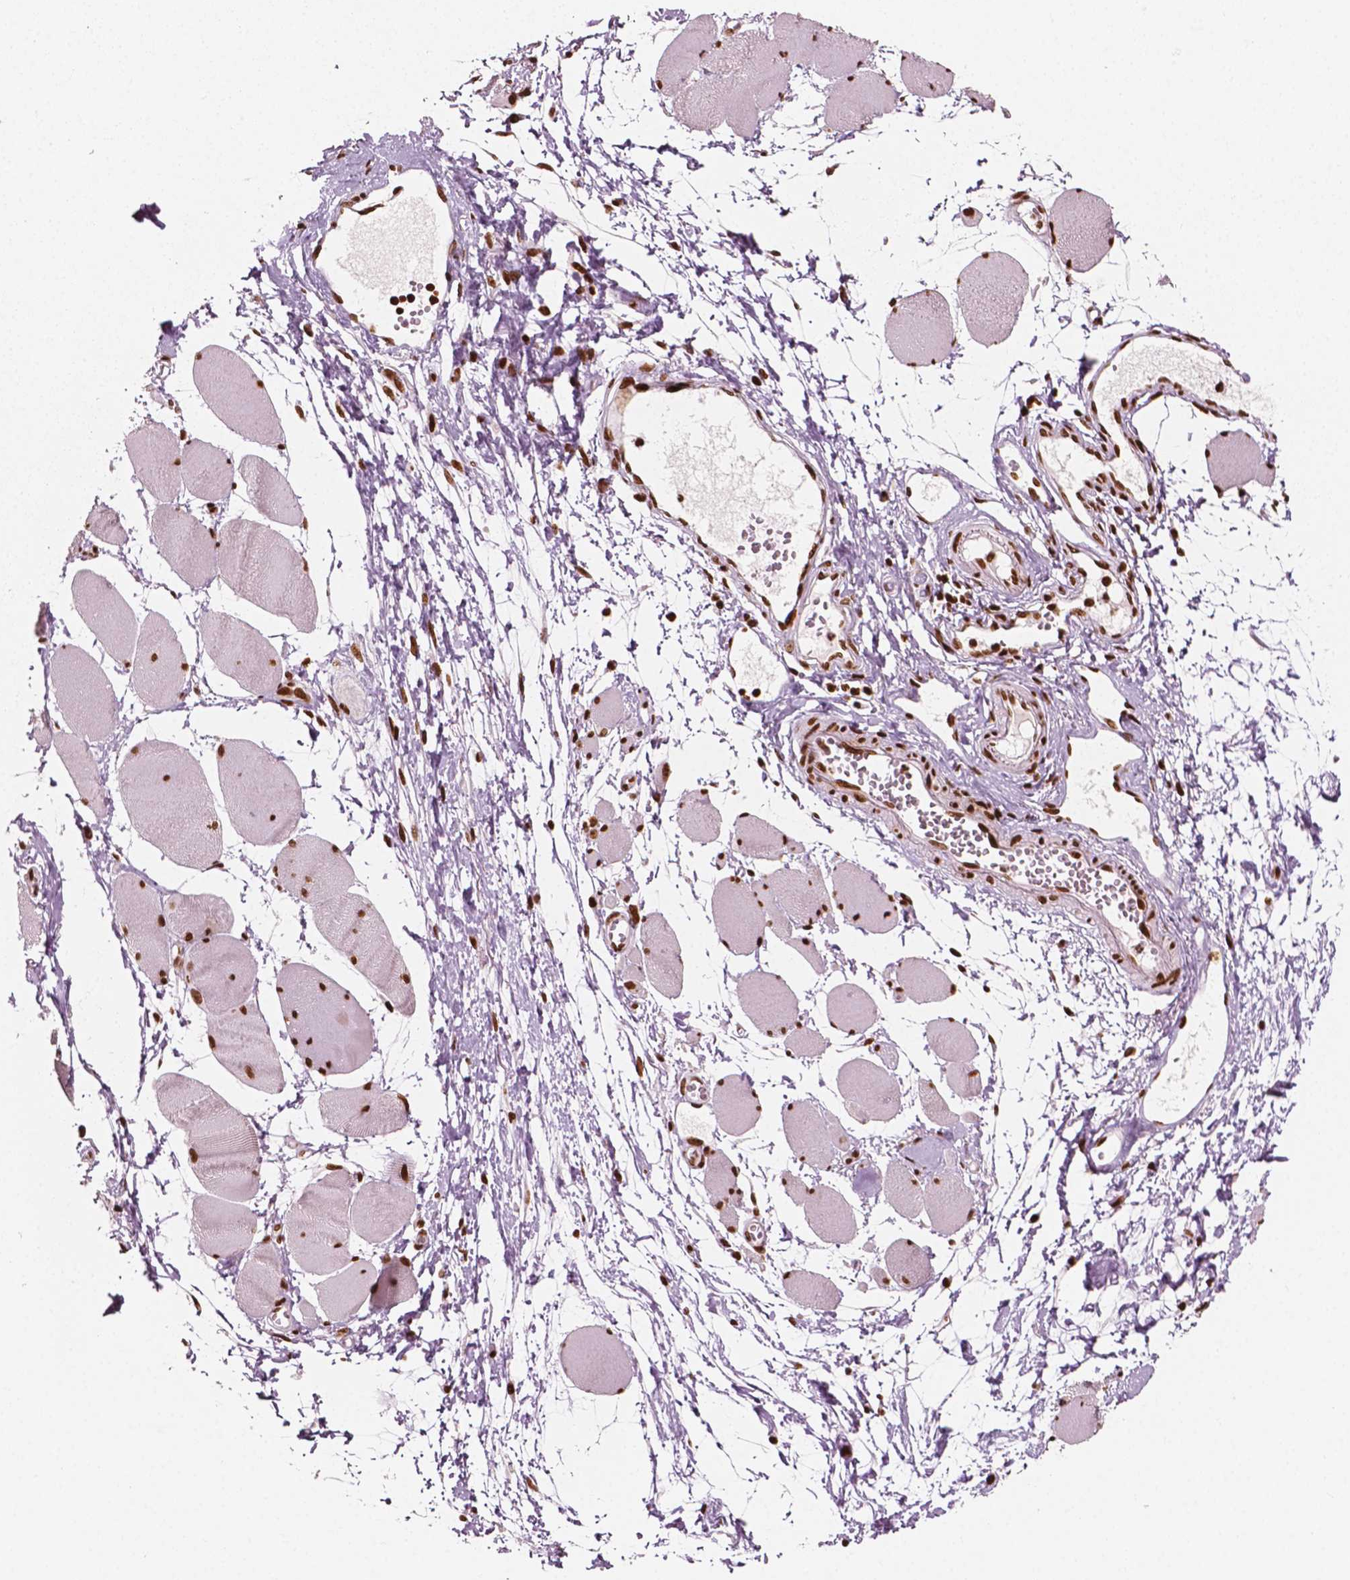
{"staining": {"intensity": "strong", "quantity": ">75%", "location": "nuclear"}, "tissue": "skeletal muscle", "cell_type": "Myocytes", "image_type": "normal", "snomed": [{"axis": "morphology", "description": "Normal tissue, NOS"}, {"axis": "topography", "description": "Skeletal muscle"}], "caption": "Protein staining by immunohistochemistry shows strong nuclear expression in approximately >75% of myocytes in unremarkable skeletal muscle.", "gene": "CTCF", "patient": {"sex": "female", "age": 75}}